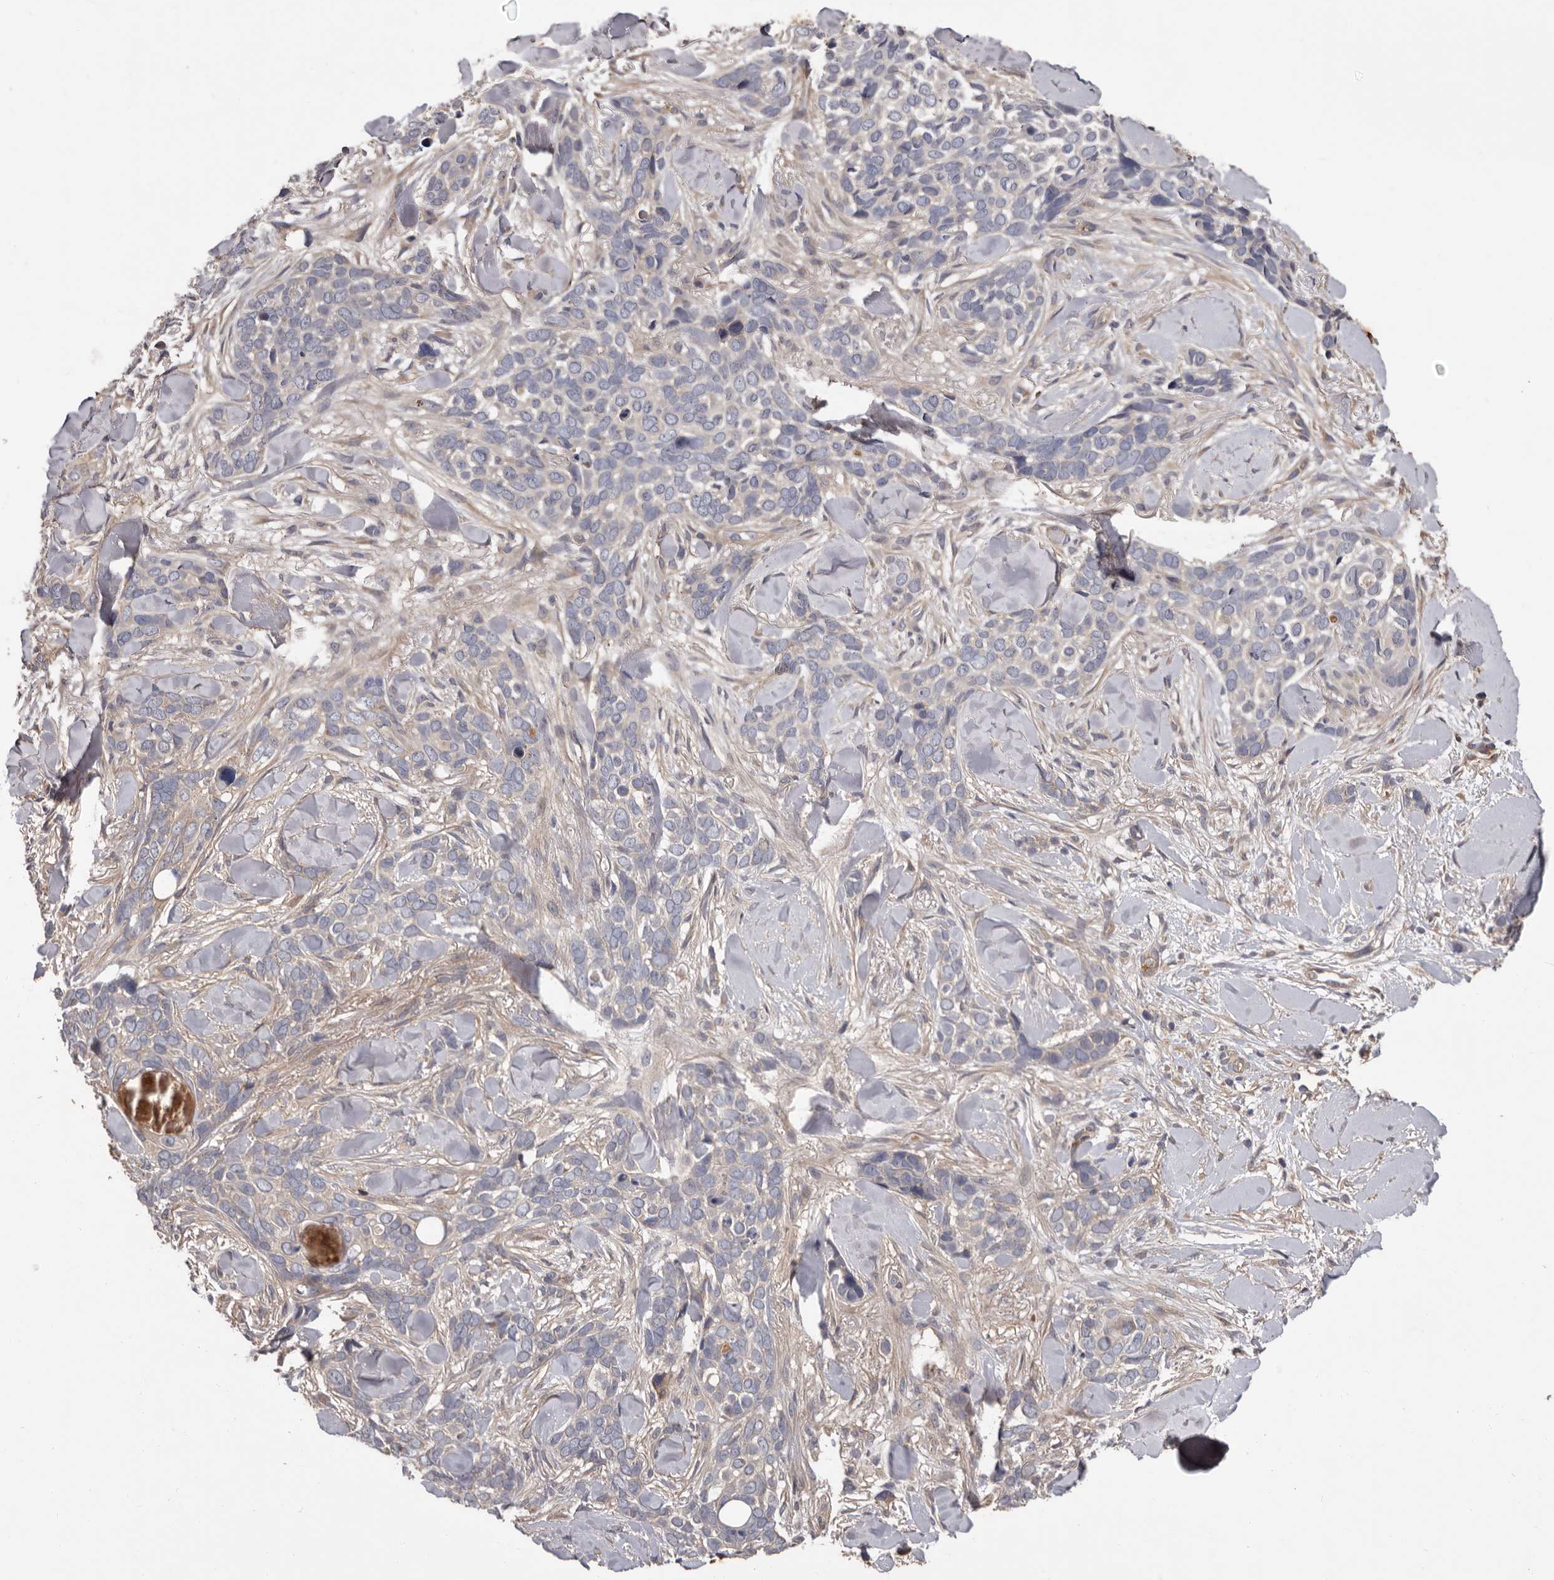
{"staining": {"intensity": "negative", "quantity": "none", "location": "none"}, "tissue": "skin cancer", "cell_type": "Tumor cells", "image_type": "cancer", "snomed": [{"axis": "morphology", "description": "Basal cell carcinoma"}, {"axis": "topography", "description": "Skin"}], "caption": "Tumor cells are negative for protein expression in human skin basal cell carcinoma. (Stains: DAB immunohistochemistry with hematoxylin counter stain, Microscopy: brightfield microscopy at high magnification).", "gene": "PRKD1", "patient": {"sex": "female", "age": 82}}